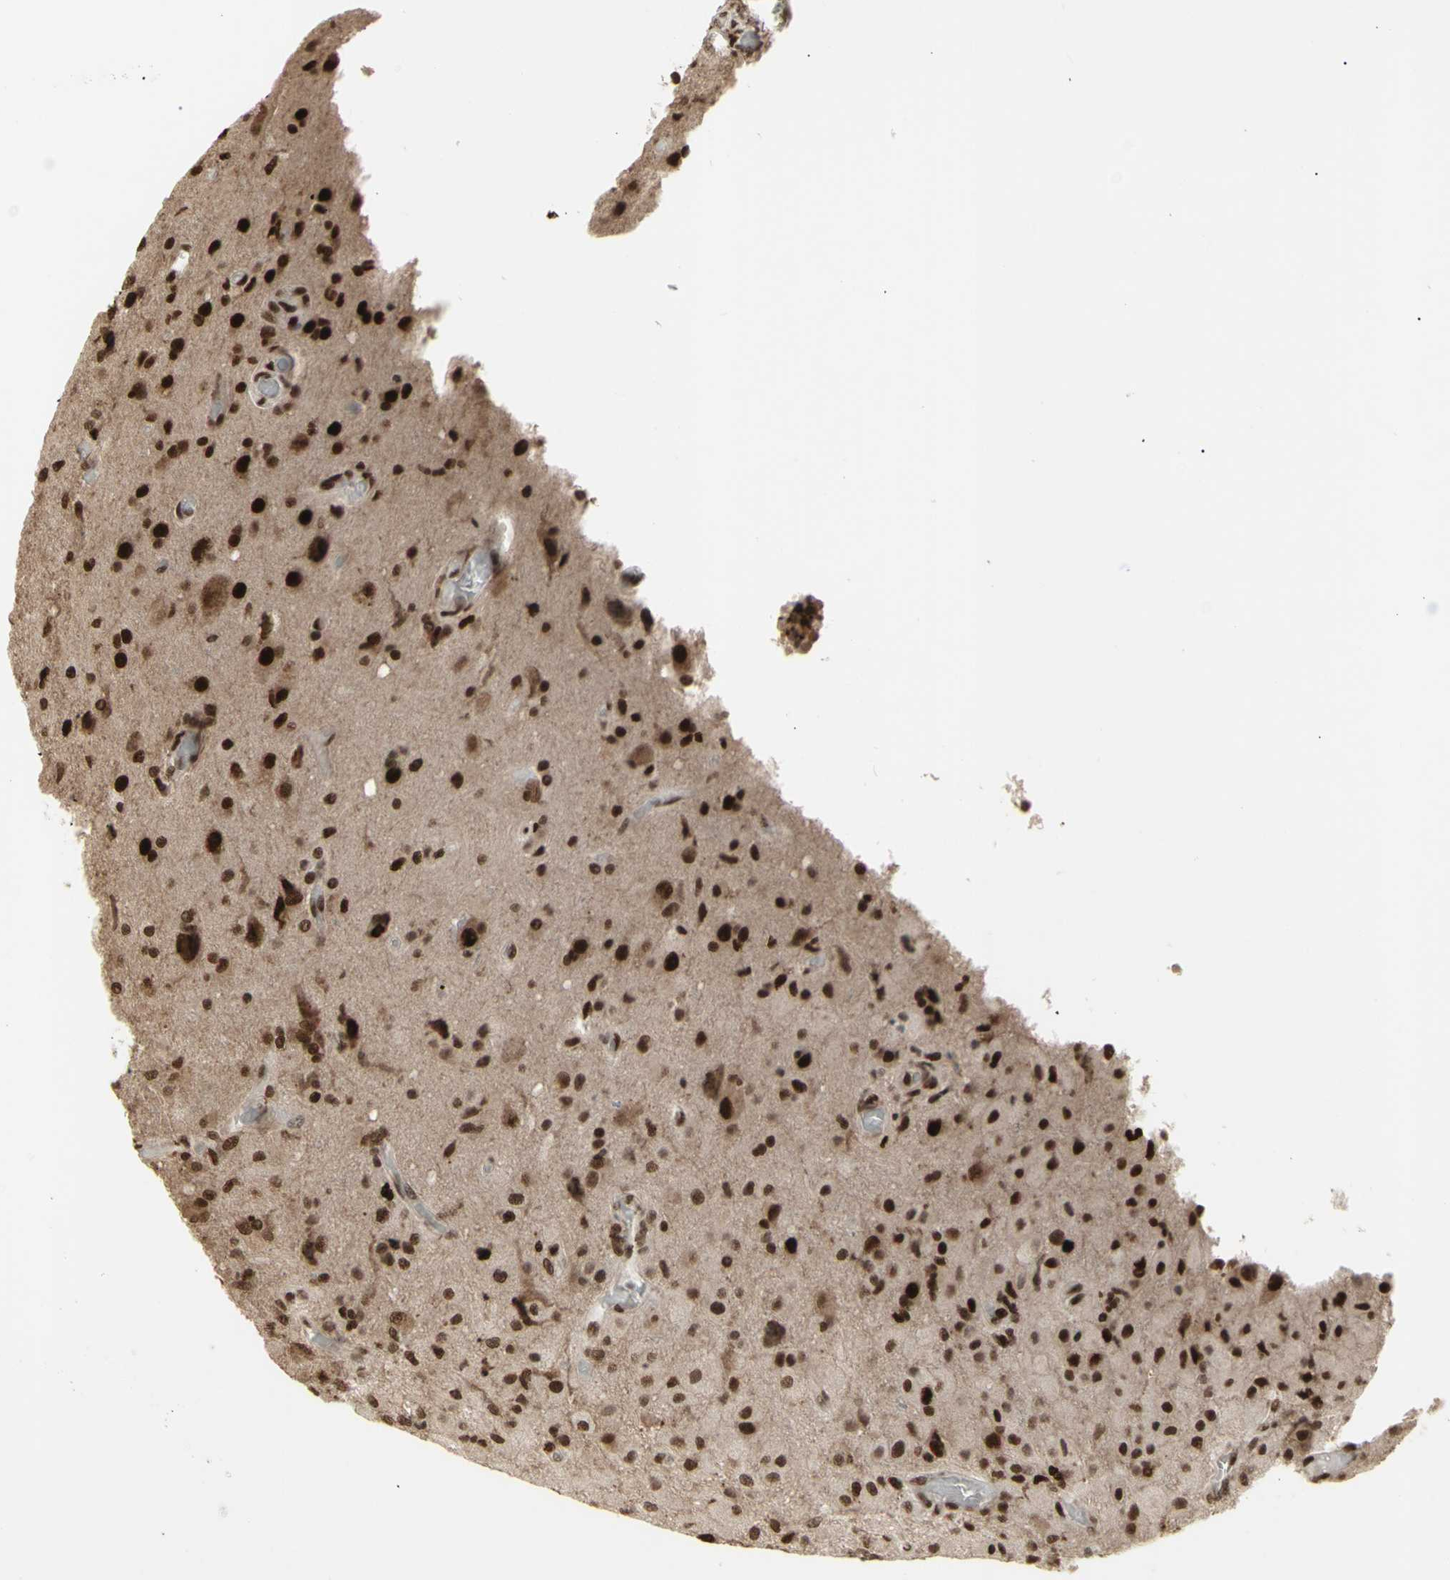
{"staining": {"intensity": "strong", "quantity": ">75%", "location": "cytoplasmic/membranous,nuclear"}, "tissue": "glioma", "cell_type": "Tumor cells", "image_type": "cancer", "snomed": [{"axis": "morphology", "description": "Normal tissue, NOS"}, {"axis": "morphology", "description": "Glioma, malignant, High grade"}, {"axis": "topography", "description": "Cerebral cortex"}], "caption": "Immunohistochemistry (IHC) histopathology image of neoplastic tissue: high-grade glioma (malignant) stained using immunohistochemistry (IHC) exhibits high levels of strong protein expression localized specifically in the cytoplasmic/membranous and nuclear of tumor cells, appearing as a cytoplasmic/membranous and nuclear brown color.", "gene": "CBX1", "patient": {"sex": "male", "age": 77}}